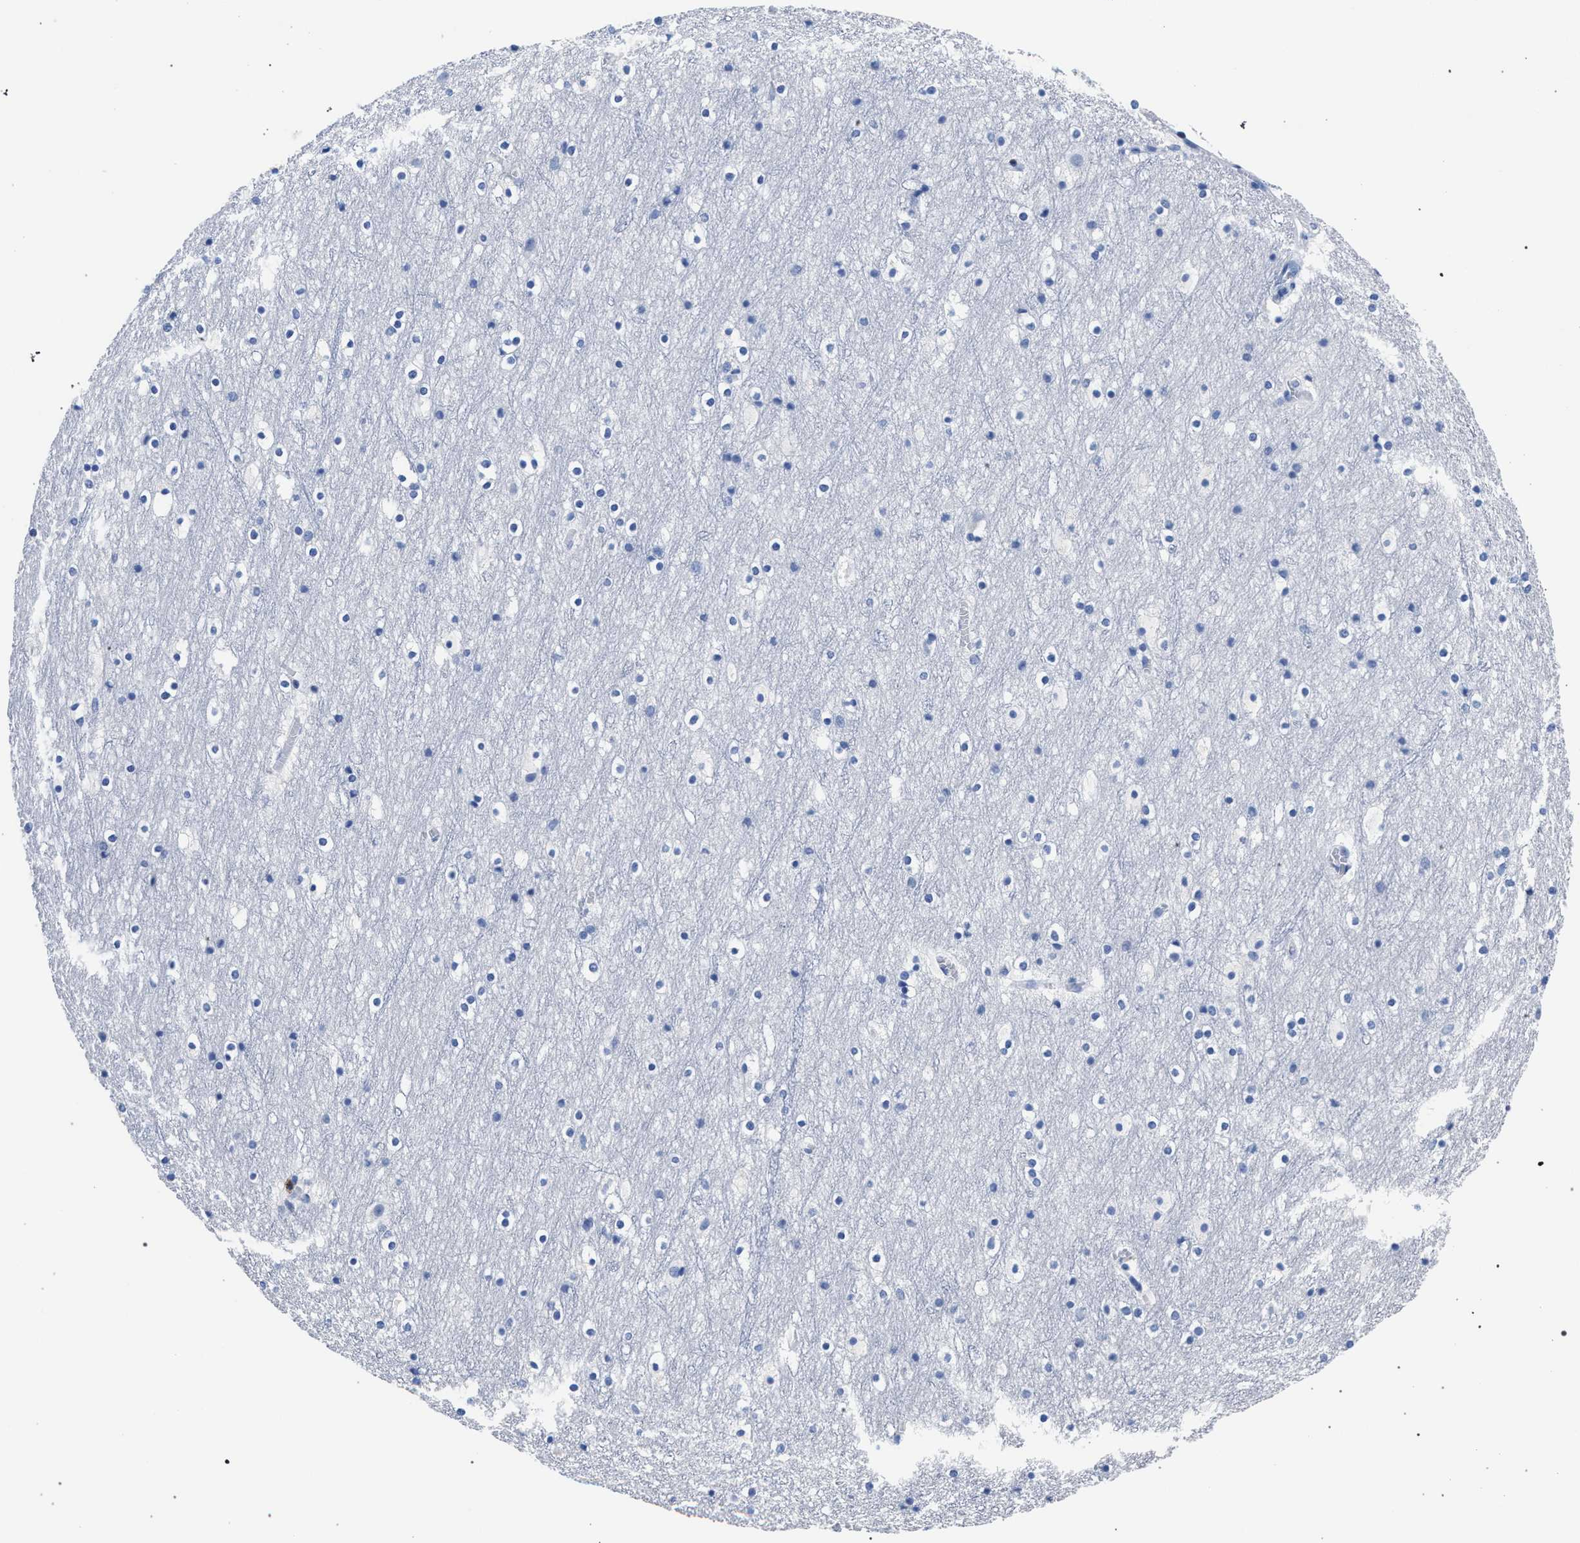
{"staining": {"intensity": "negative", "quantity": "none", "location": "none"}, "tissue": "cerebral cortex", "cell_type": "Endothelial cells", "image_type": "normal", "snomed": [{"axis": "morphology", "description": "Normal tissue, NOS"}, {"axis": "topography", "description": "Cerebral cortex"}], "caption": "A high-resolution photomicrograph shows IHC staining of unremarkable cerebral cortex, which reveals no significant positivity in endothelial cells. (DAB (3,3'-diaminobenzidine) immunohistochemistry (IHC) visualized using brightfield microscopy, high magnification).", "gene": "KLRK1", "patient": {"sex": "male", "age": 45}}